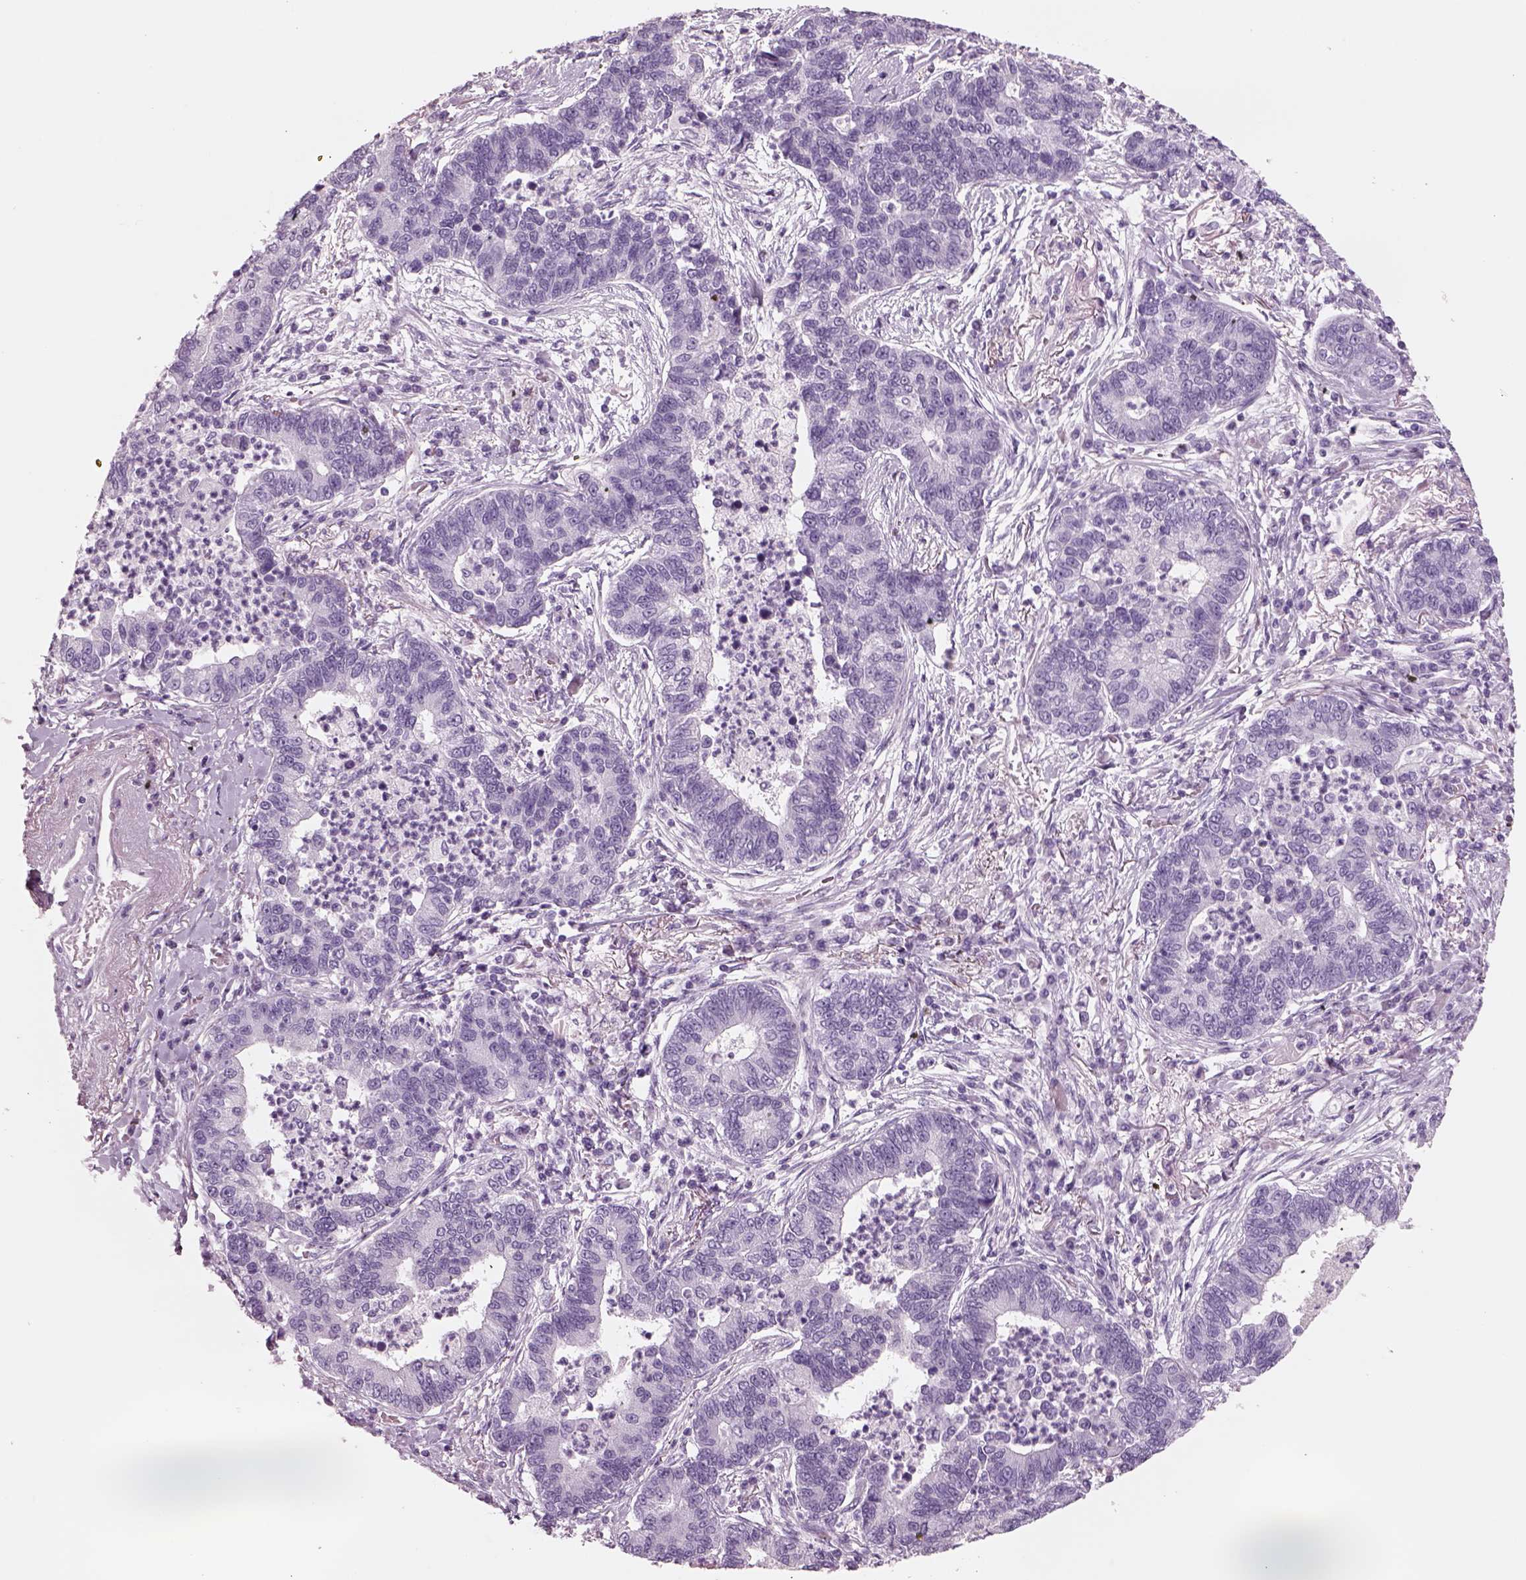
{"staining": {"intensity": "negative", "quantity": "none", "location": "none"}, "tissue": "lung cancer", "cell_type": "Tumor cells", "image_type": "cancer", "snomed": [{"axis": "morphology", "description": "Adenocarcinoma, NOS"}, {"axis": "topography", "description": "Lung"}], "caption": "IHC photomicrograph of neoplastic tissue: lung cancer (adenocarcinoma) stained with DAB displays no significant protein positivity in tumor cells.", "gene": "RHO", "patient": {"sex": "female", "age": 57}}